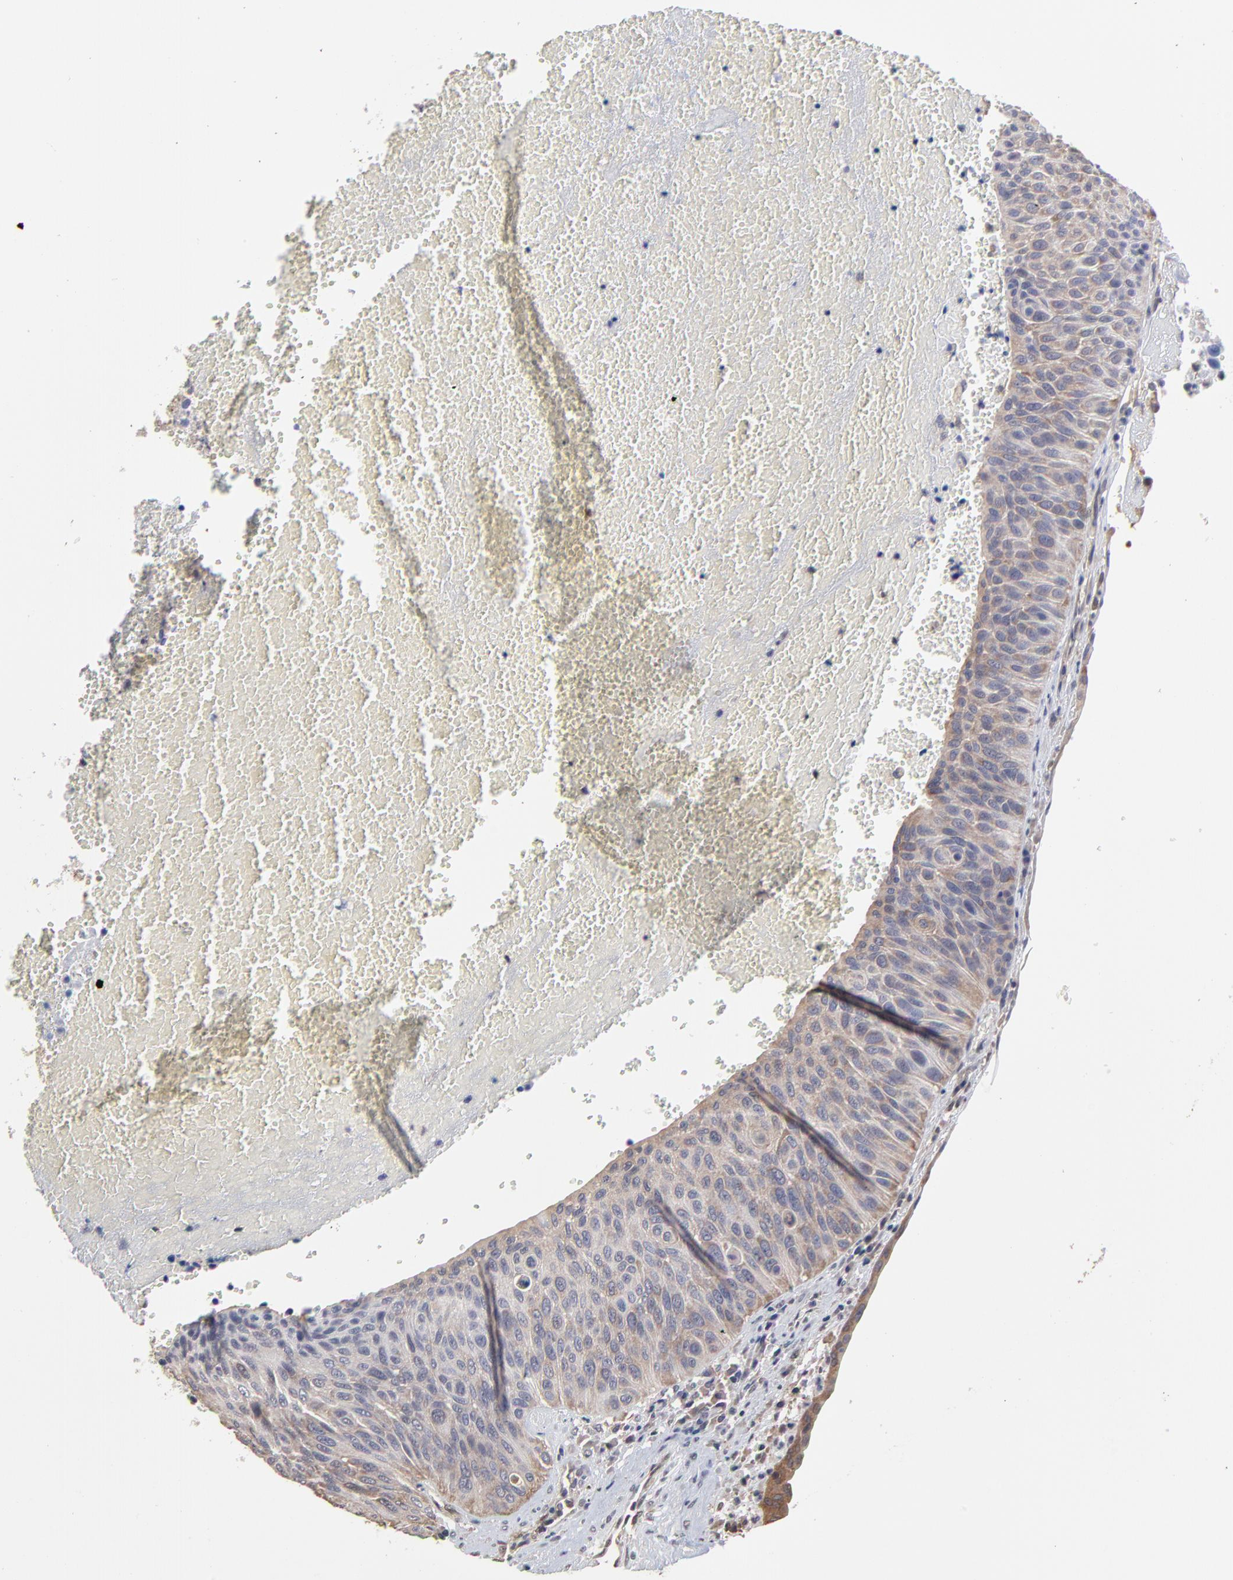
{"staining": {"intensity": "weak", "quantity": "25%-75%", "location": "cytoplasmic/membranous"}, "tissue": "urothelial cancer", "cell_type": "Tumor cells", "image_type": "cancer", "snomed": [{"axis": "morphology", "description": "Urothelial carcinoma, High grade"}, {"axis": "topography", "description": "Urinary bladder"}], "caption": "Urothelial carcinoma (high-grade) was stained to show a protein in brown. There is low levels of weak cytoplasmic/membranous positivity in approximately 25%-75% of tumor cells. (Brightfield microscopy of DAB IHC at high magnification).", "gene": "CCT2", "patient": {"sex": "male", "age": 66}}